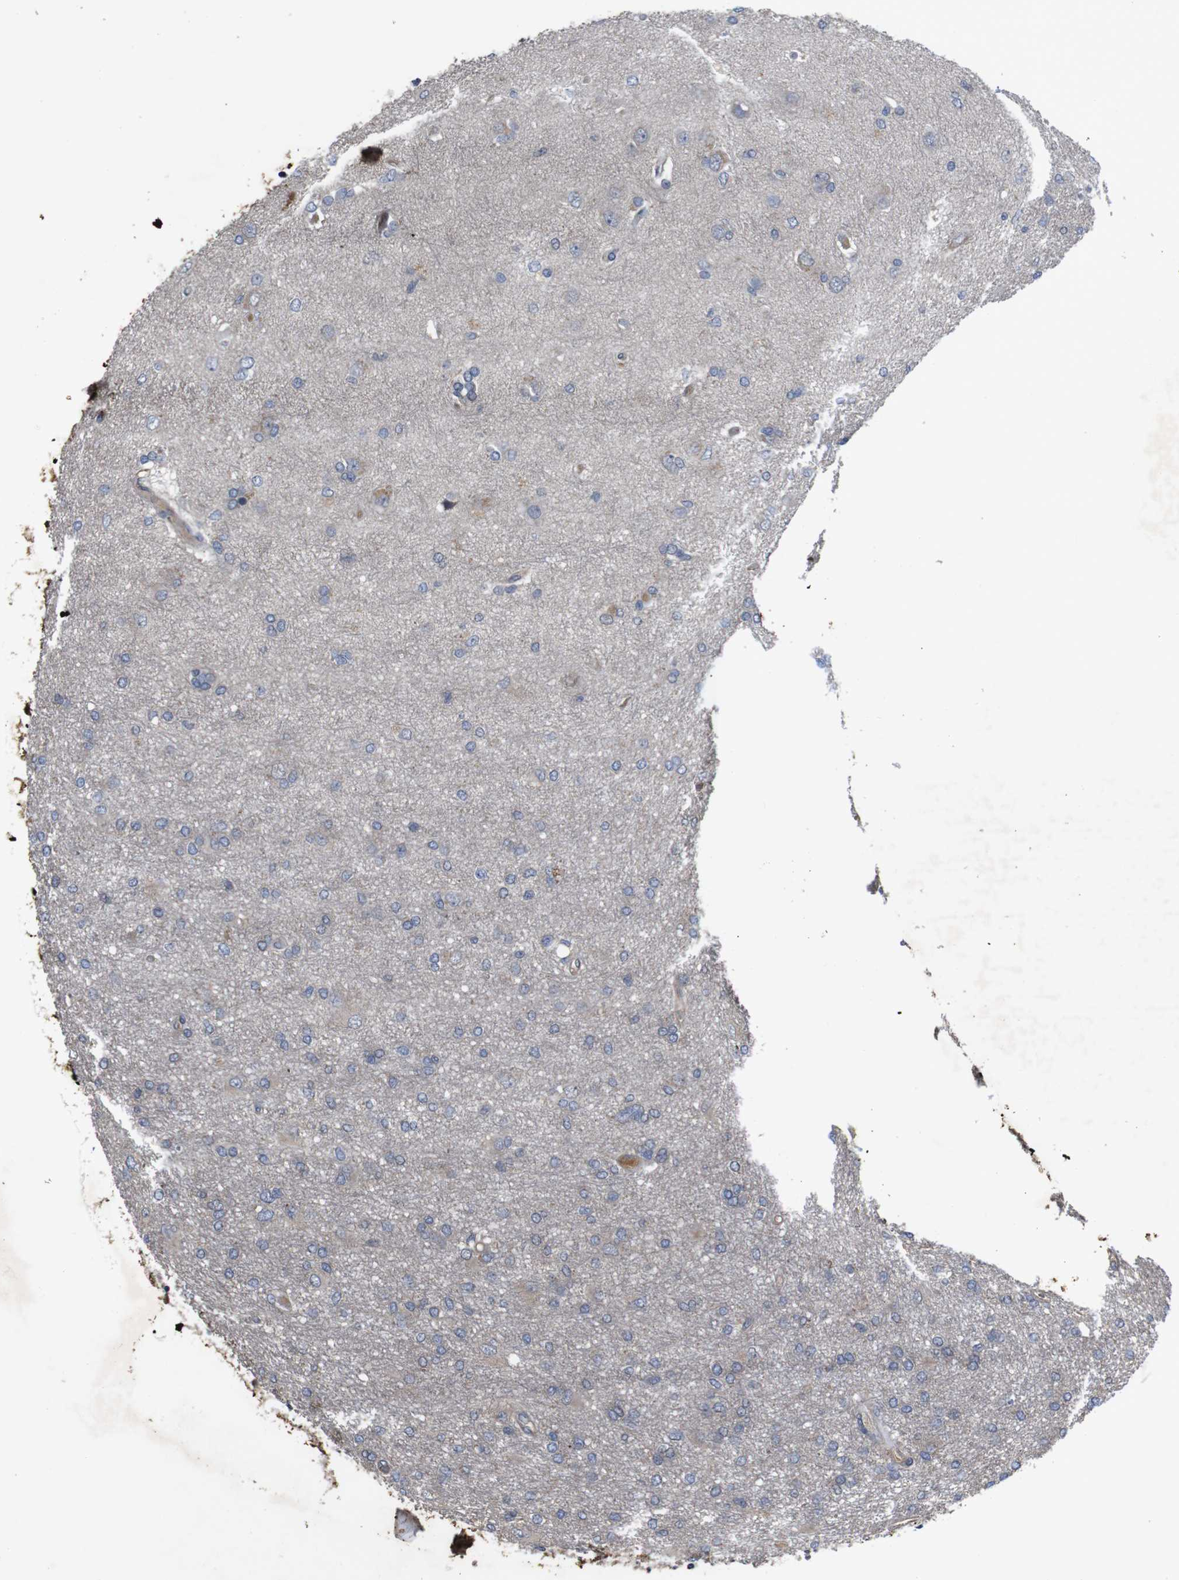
{"staining": {"intensity": "weak", "quantity": "<25%", "location": "cytoplasmic/membranous"}, "tissue": "glioma", "cell_type": "Tumor cells", "image_type": "cancer", "snomed": [{"axis": "morphology", "description": "Glioma, malignant, High grade"}, {"axis": "topography", "description": "Brain"}], "caption": "The immunohistochemistry (IHC) histopathology image has no significant positivity in tumor cells of malignant high-grade glioma tissue.", "gene": "PTPN1", "patient": {"sex": "female", "age": 59}}